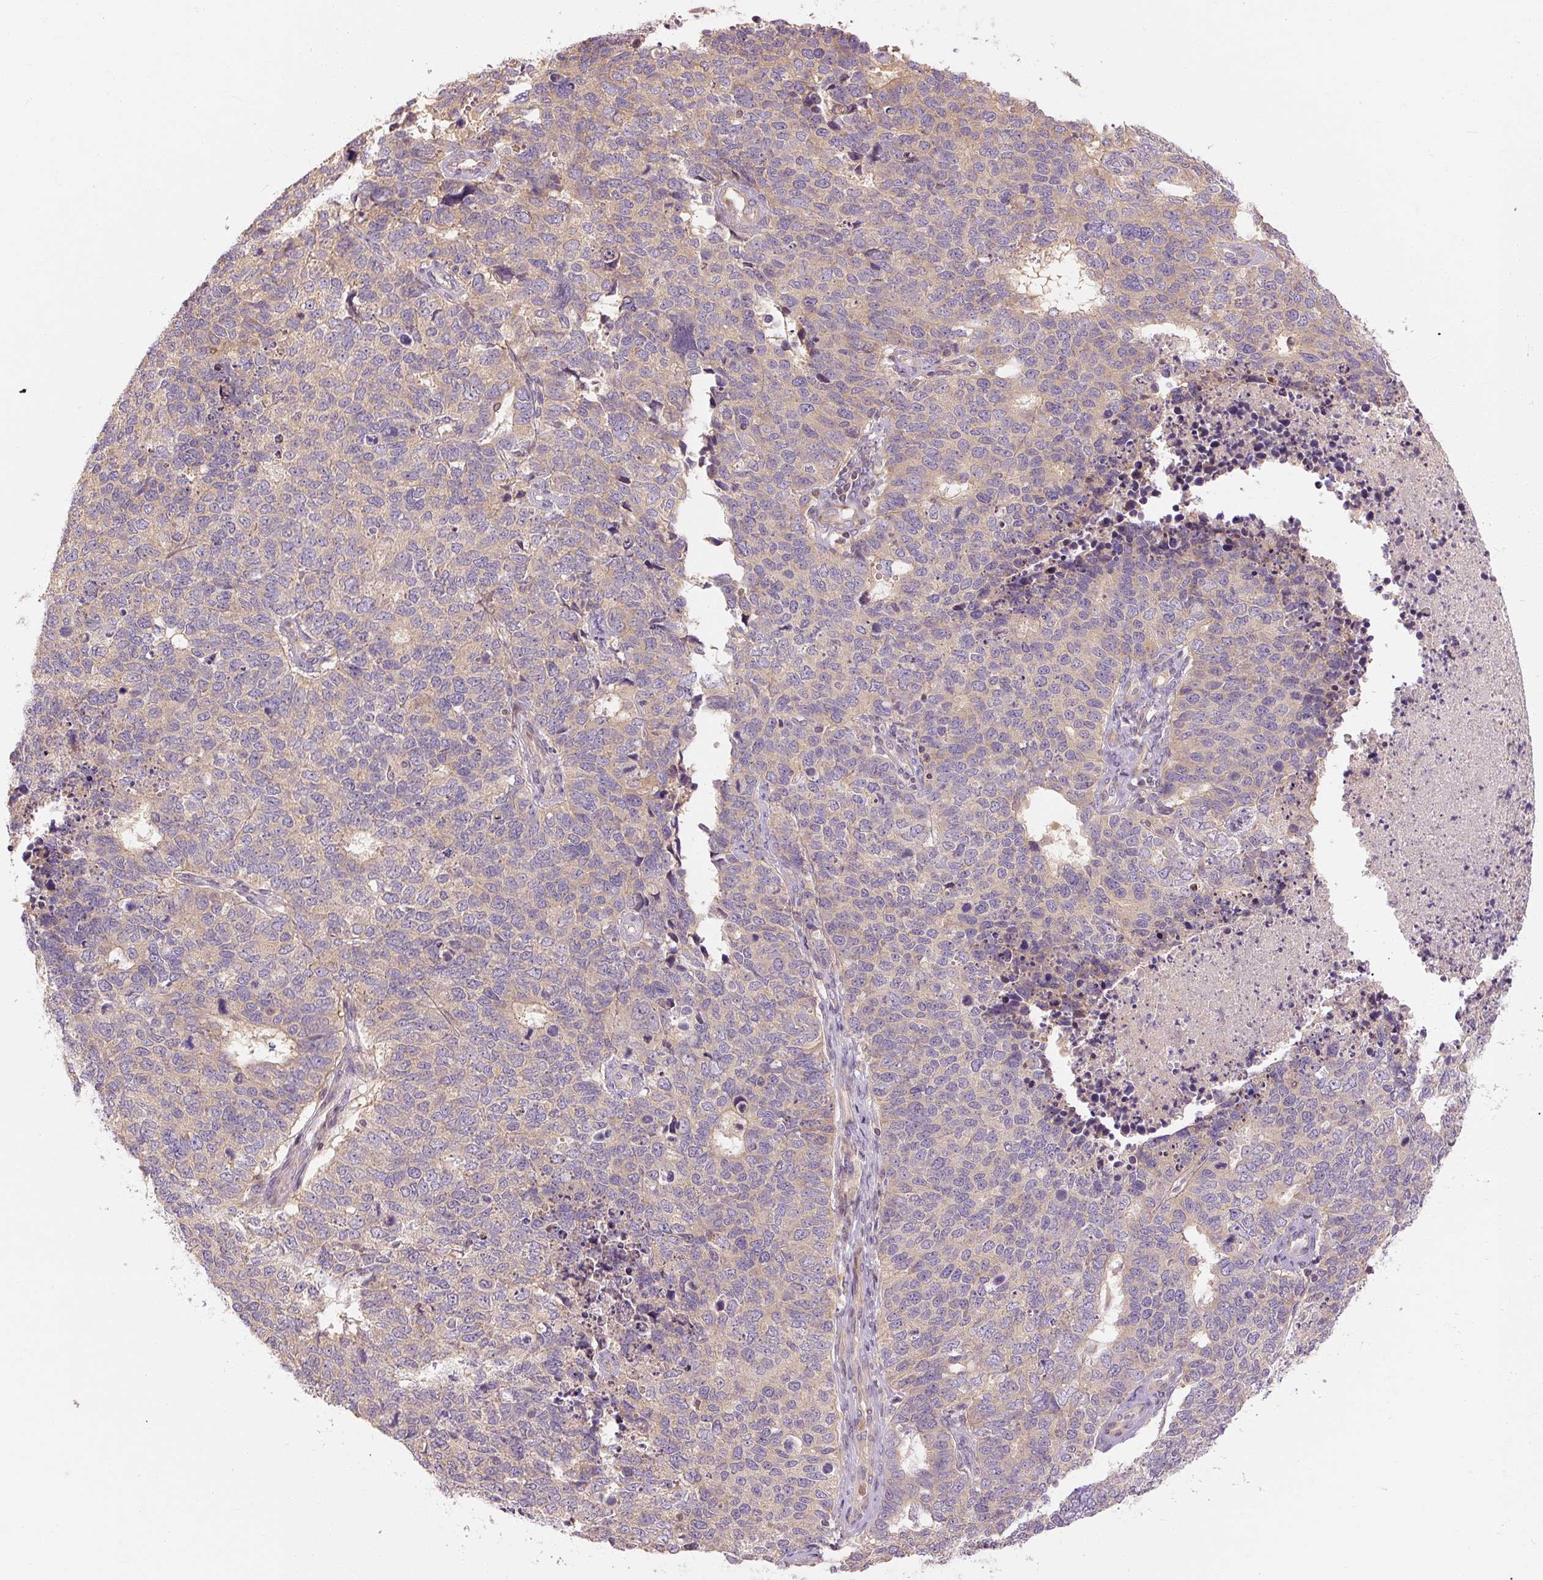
{"staining": {"intensity": "moderate", "quantity": "<25%", "location": "cytoplasmic/membranous"}, "tissue": "cervical cancer", "cell_type": "Tumor cells", "image_type": "cancer", "snomed": [{"axis": "morphology", "description": "Squamous cell carcinoma, NOS"}, {"axis": "topography", "description": "Cervix"}], "caption": "Squamous cell carcinoma (cervical) was stained to show a protein in brown. There is low levels of moderate cytoplasmic/membranous positivity in approximately <25% of tumor cells. (Stains: DAB (3,3'-diaminobenzidine) in brown, nuclei in blue, Microscopy: brightfield microscopy at high magnification).", "gene": "RB1CC1", "patient": {"sex": "female", "age": 63}}